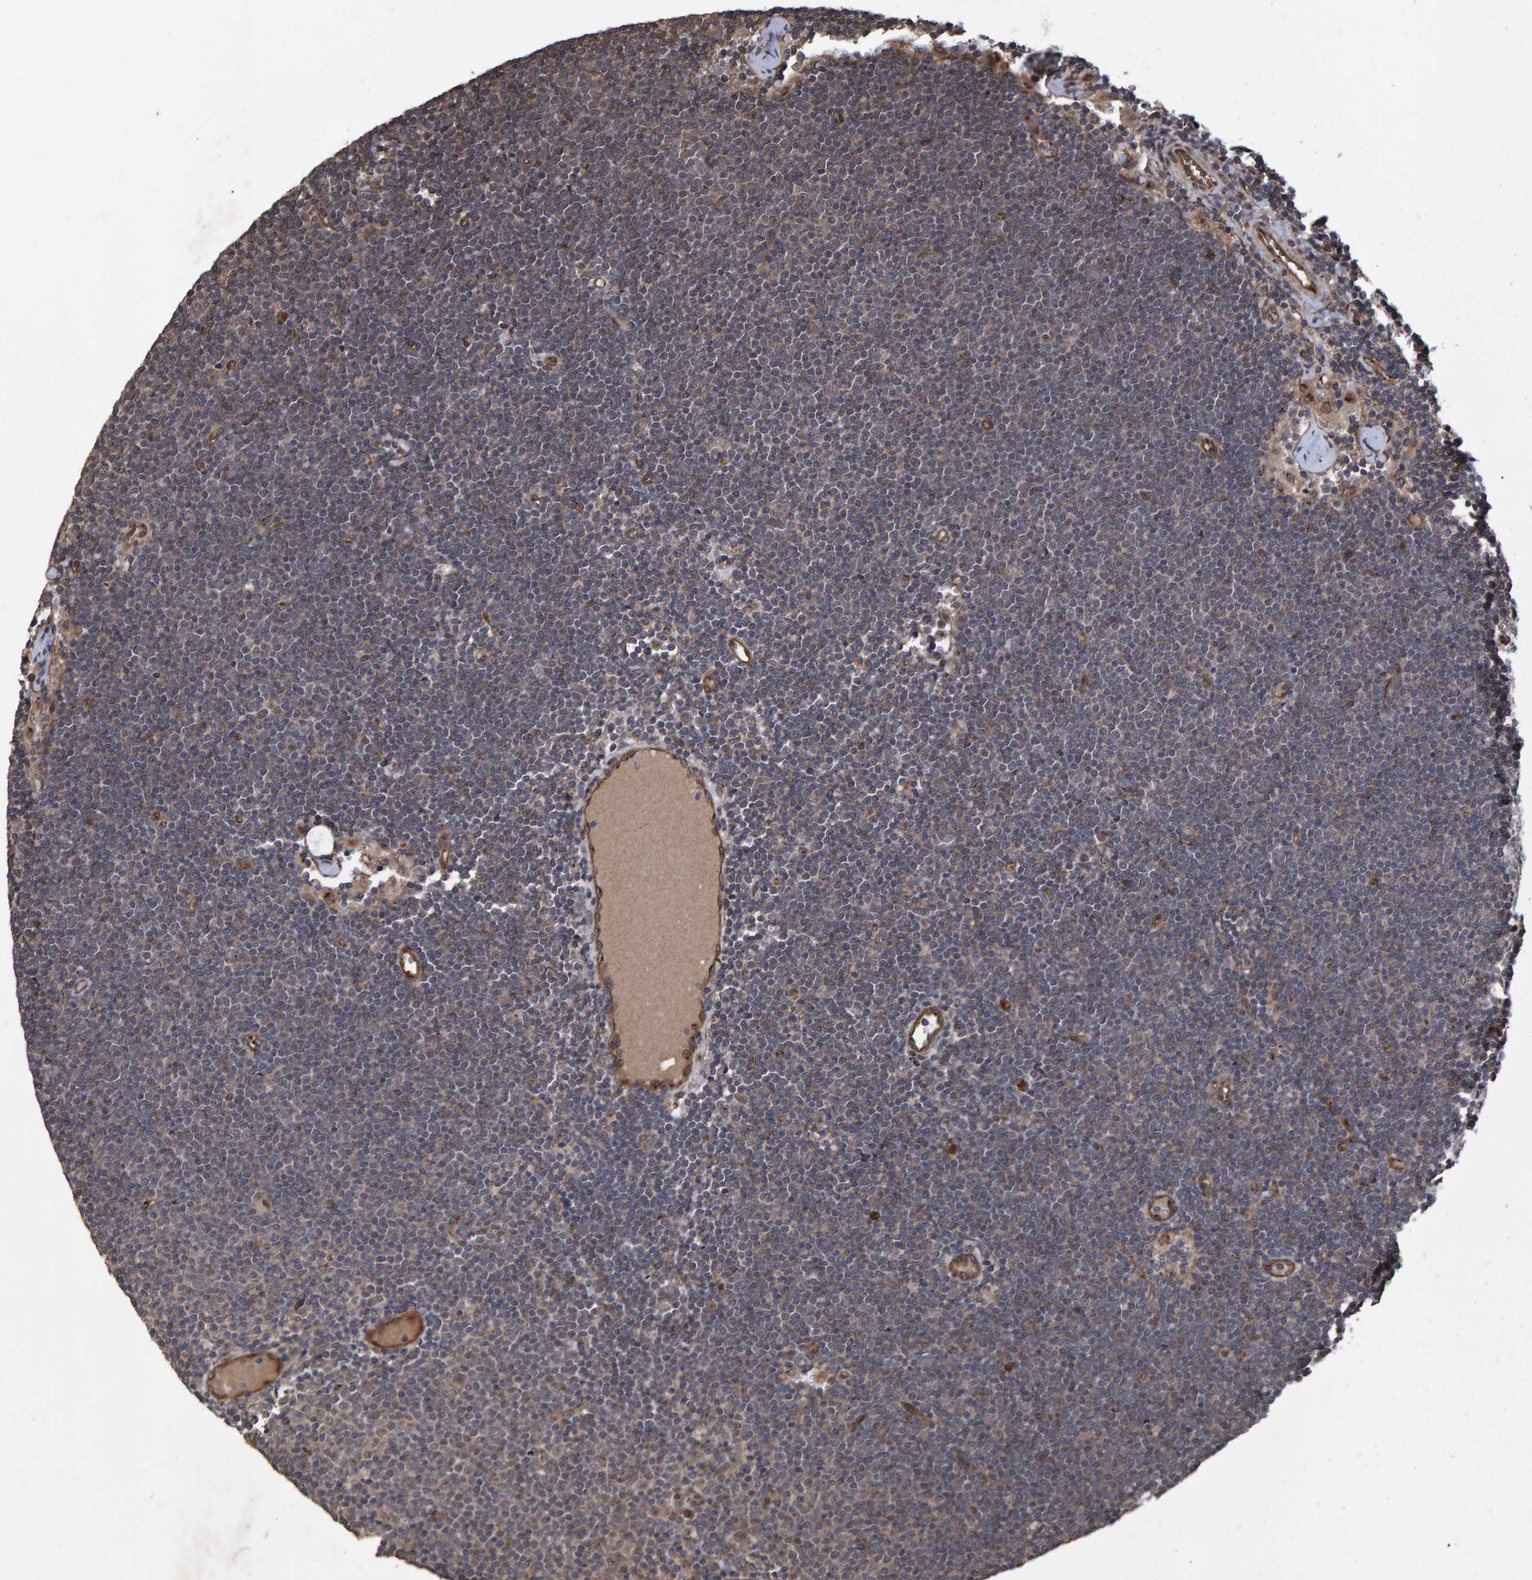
{"staining": {"intensity": "negative", "quantity": "none", "location": "none"}, "tissue": "lymphoma", "cell_type": "Tumor cells", "image_type": "cancer", "snomed": [{"axis": "morphology", "description": "Malignant lymphoma, non-Hodgkin's type, Low grade"}, {"axis": "topography", "description": "Lymph node"}], "caption": "Photomicrograph shows no protein staining in tumor cells of low-grade malignant lymphoma, non-Hodgkin's type tissue. (DAB (3,3'-diaminobenzidine) IHC visualized using brightfield microscopy, high magnification).", "gene": "TRIM68", "patient": {"sex": "female", "age": 53}}